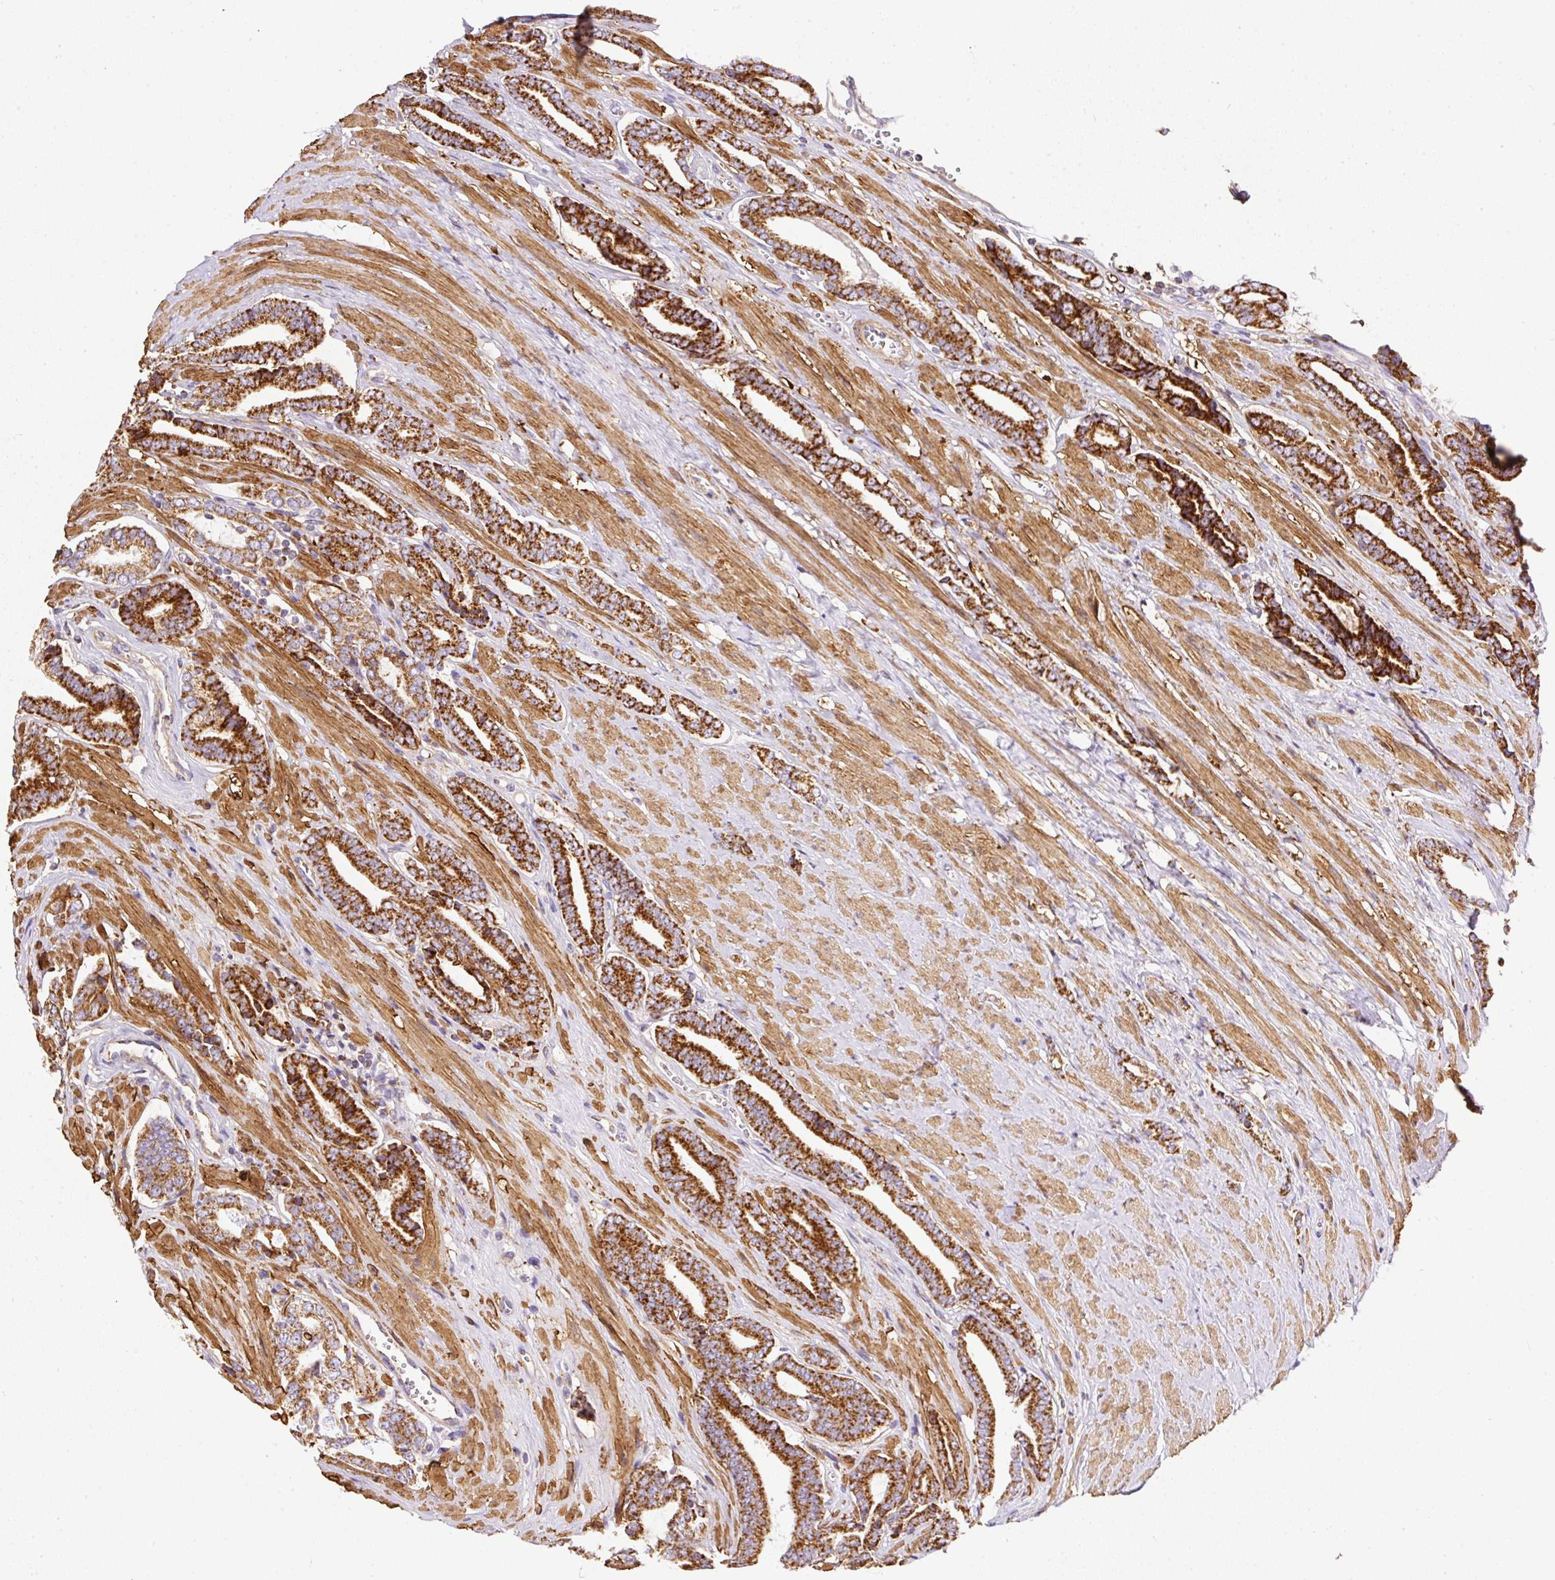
{"staining": {"intensity": "strong", "quantity": ">75%", "location": "cytoplasmic/membranous"}, "tissue": "prostate cancer", "cell_type": "Tumor cells", "image_type": "cancer", "snomed": [{"axis": "morphology", "description": "Adenocarcinoma, NOS"}, {"axis": "topography", "description": "Prostate and seminal vesicle, NOS"}], "caption": "Immunohistochemical staining of human prostate cancer (adenocarcinoma) exhibits high levels of strong cytoplasmic/membranous positivity in about >75% of tumor cells. The staining is performed using DAB brown chromogen to label protein expression. The nuclei are counter-stained blue using hematoxylin.", "gene": "NDUFAF2", "patient": {"sex": "male", "age": 76}}